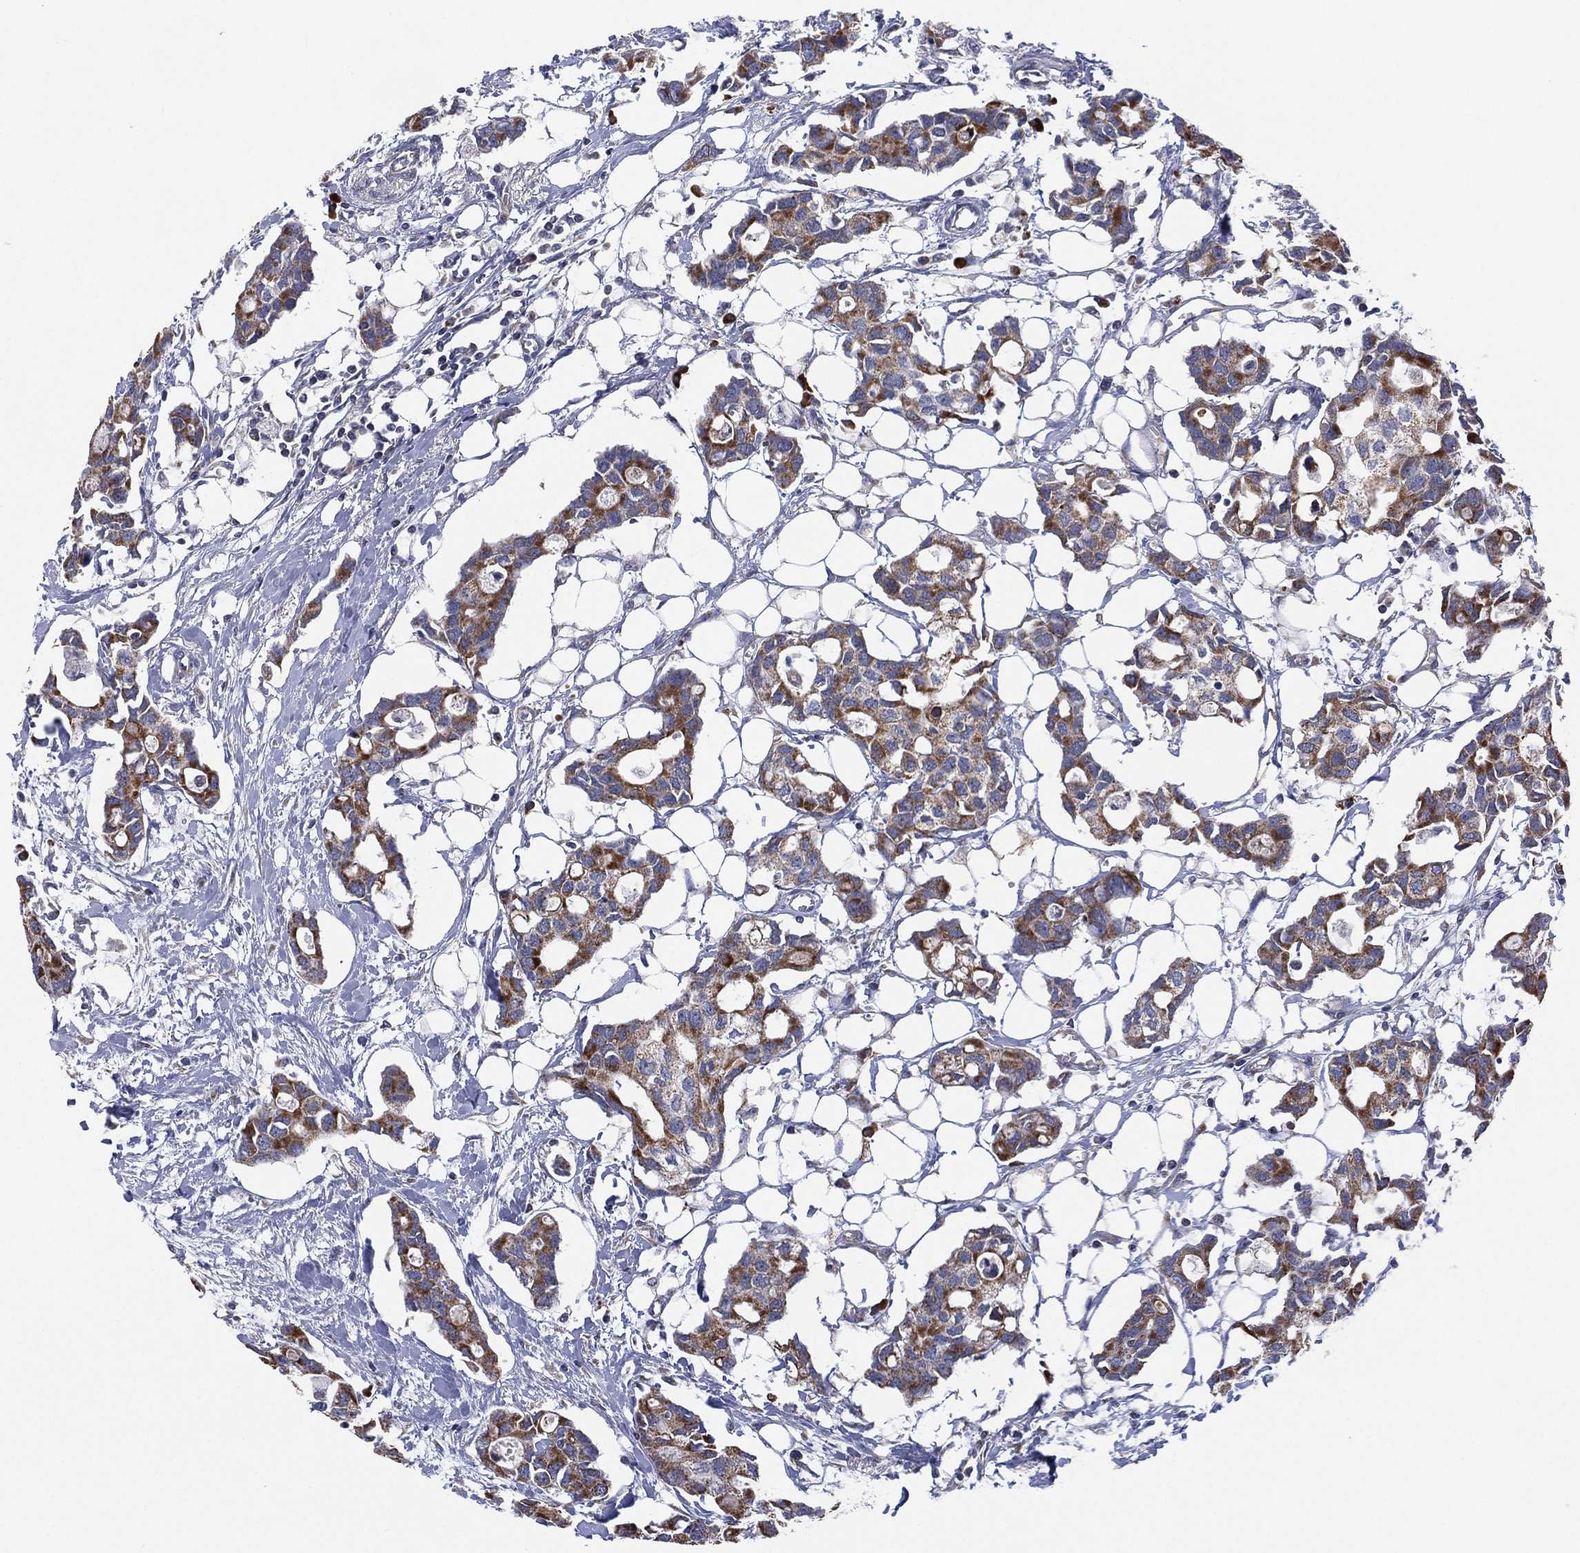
{"staining": {"intensity": "strong", "quantity": "25%-75%", "location": "cytoplasmic/membranous"}, "tissue": "breast cancer", "cell_type": "Tumor cells", "image_type": "cancer", "snomed": [{"axis": "morphology", "description": "Duct carcinoma"}, {"axis": "topography", "description": "Breast"}], "caption": "Breast cancer was stained to show a protein in brown. There is high levels of strong cytoplasmic/membranous positivity in about 25%-75% of tumor cells.", "gene": "PPP2R5A", "patient": {"sex": "female", "age": 83}}